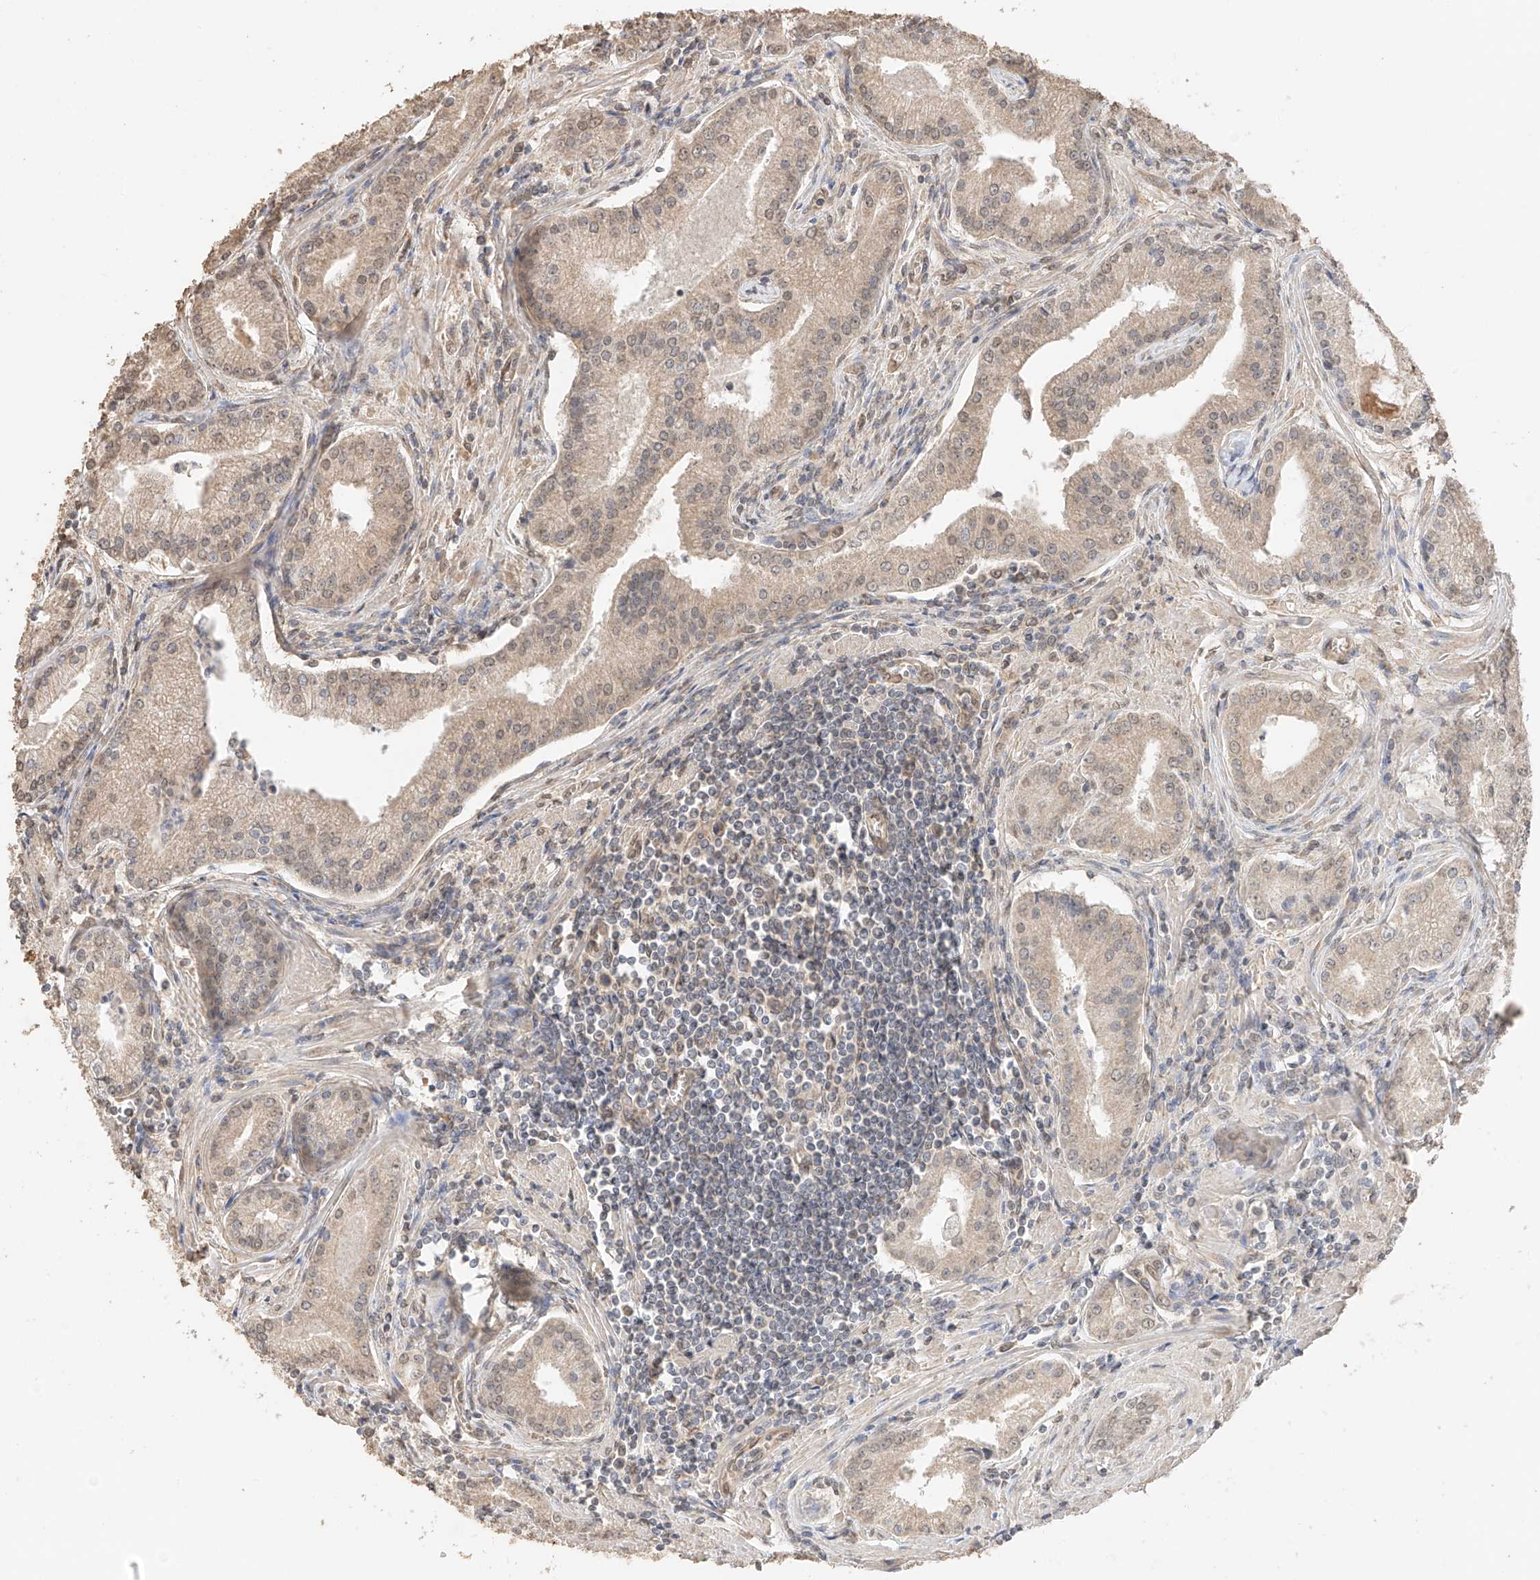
{"staining": {"intensity": "weak", "quantity": "25%-75%", "location": "cytoplasmic/membranous,nuclear"}, "tissue": "prostate cancer", "cell_type": "Tumor cells", "image_type": "cancer", "snomed": [{"axis": "morphology", "description": "Adenocarcinoma, Low grade"}, {"axis": "topography", "description": "Prostate"}], "caption": "IHC histopathology image of human prostate low-grade adenocarcinoma stained for a protein (brown), which reveals low levels of weak cytoplasmic/membranous and nuclear positivity in approximately 25%-75% of tumor cells.", "gene": "IL22RA2", "patient": {"sex": "male", "age": 54}}